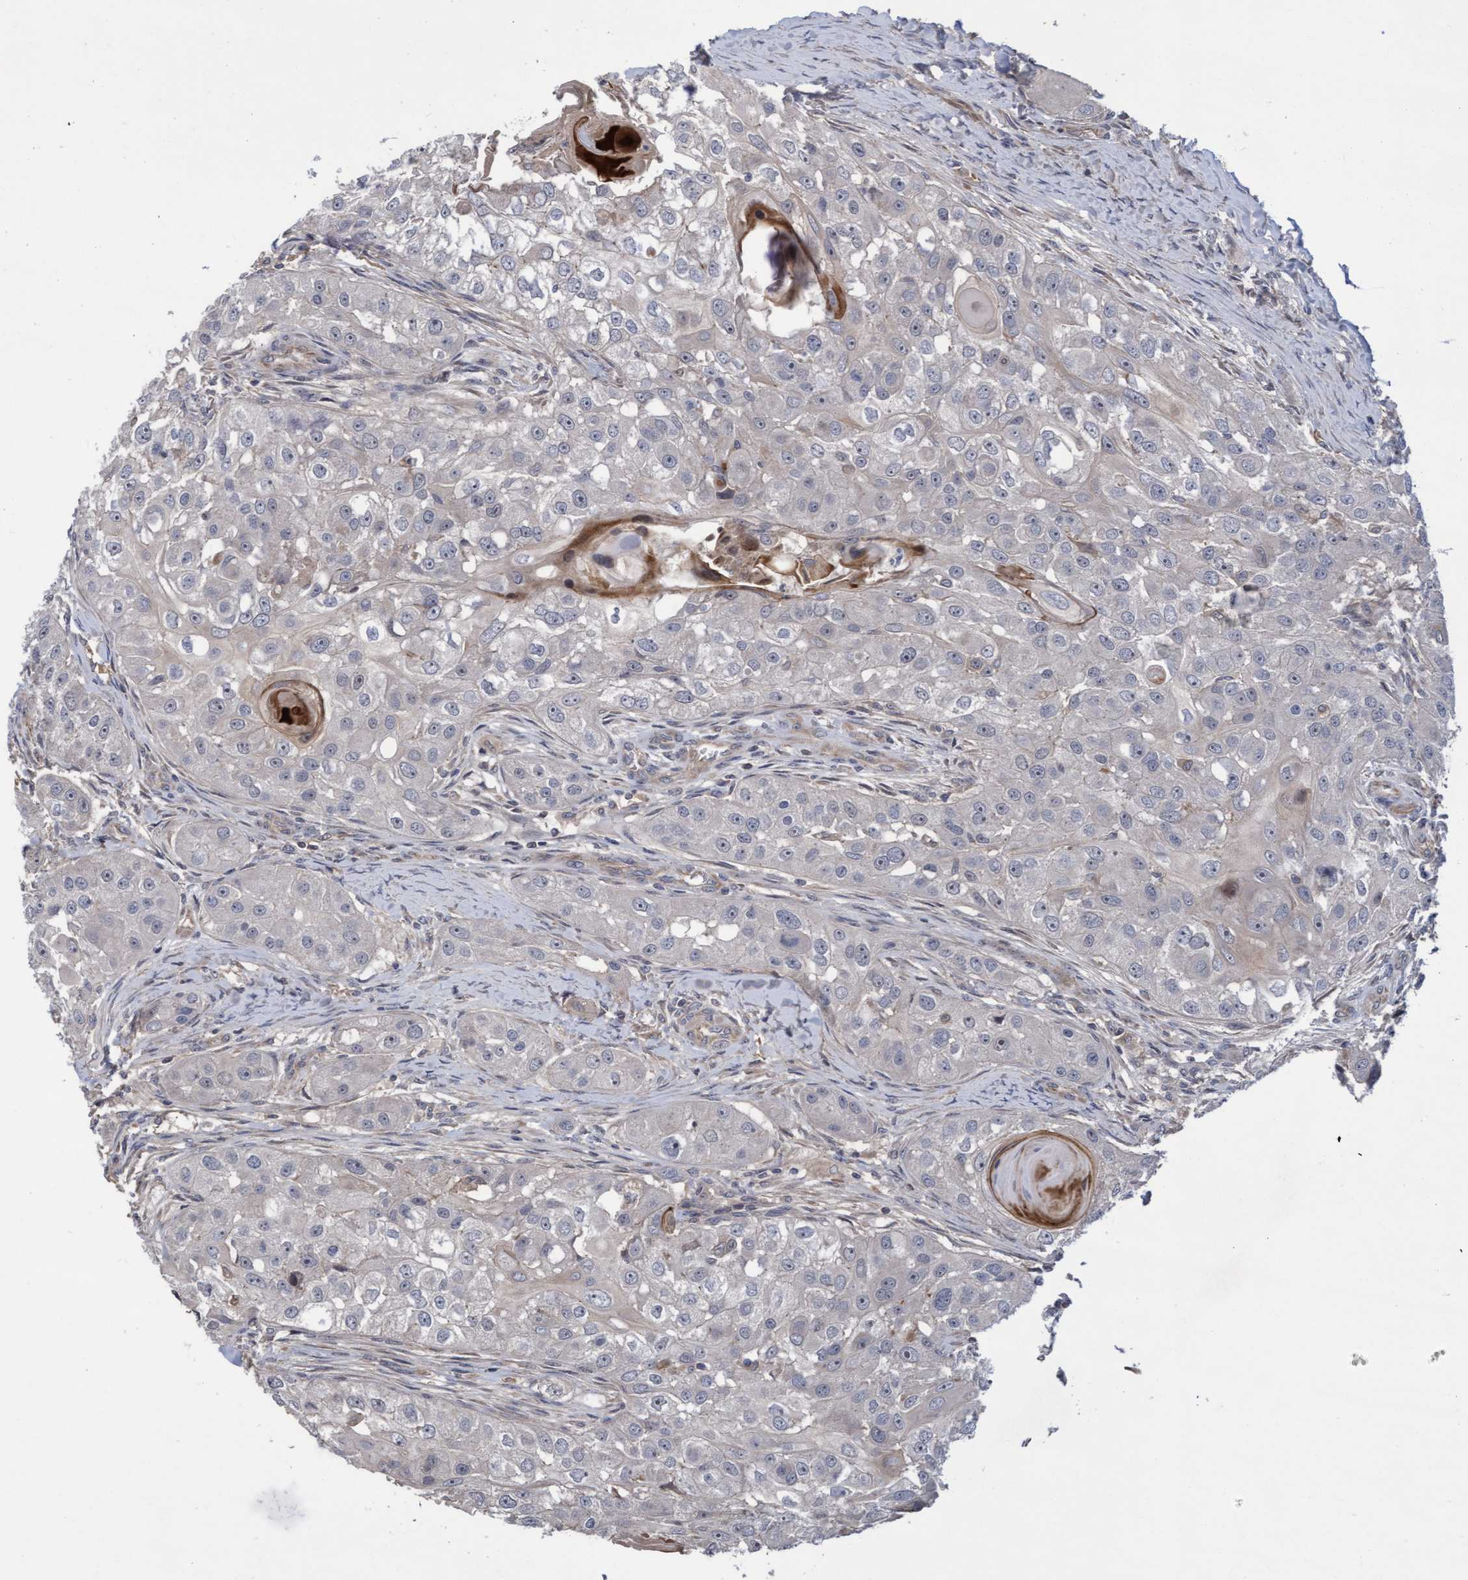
{"staining": {"intensity": "negative", "quantity": "none", "location": "none"}, "tissue": "head and neck cancer", "cell_type": "Tumor cells", "image_type": "cancer", "snomed": [{"axis": "morphology", "description": "Normal tissue, NOS"}, {"axis": "morphology", "description": "Squamous cell carcinoma, NOS"}, {"axis": "topography", "description": "Skeletal muscle"}, {"axis": "topography", "description": "Head-Neck"}], "caption": "Immunohistochemical staining of squamous cell carcinoma (head and neck) demonstrates no significant staining in tumor cells.", "gene": "COBL", "patient": {"sex": "male", "age": 51}}